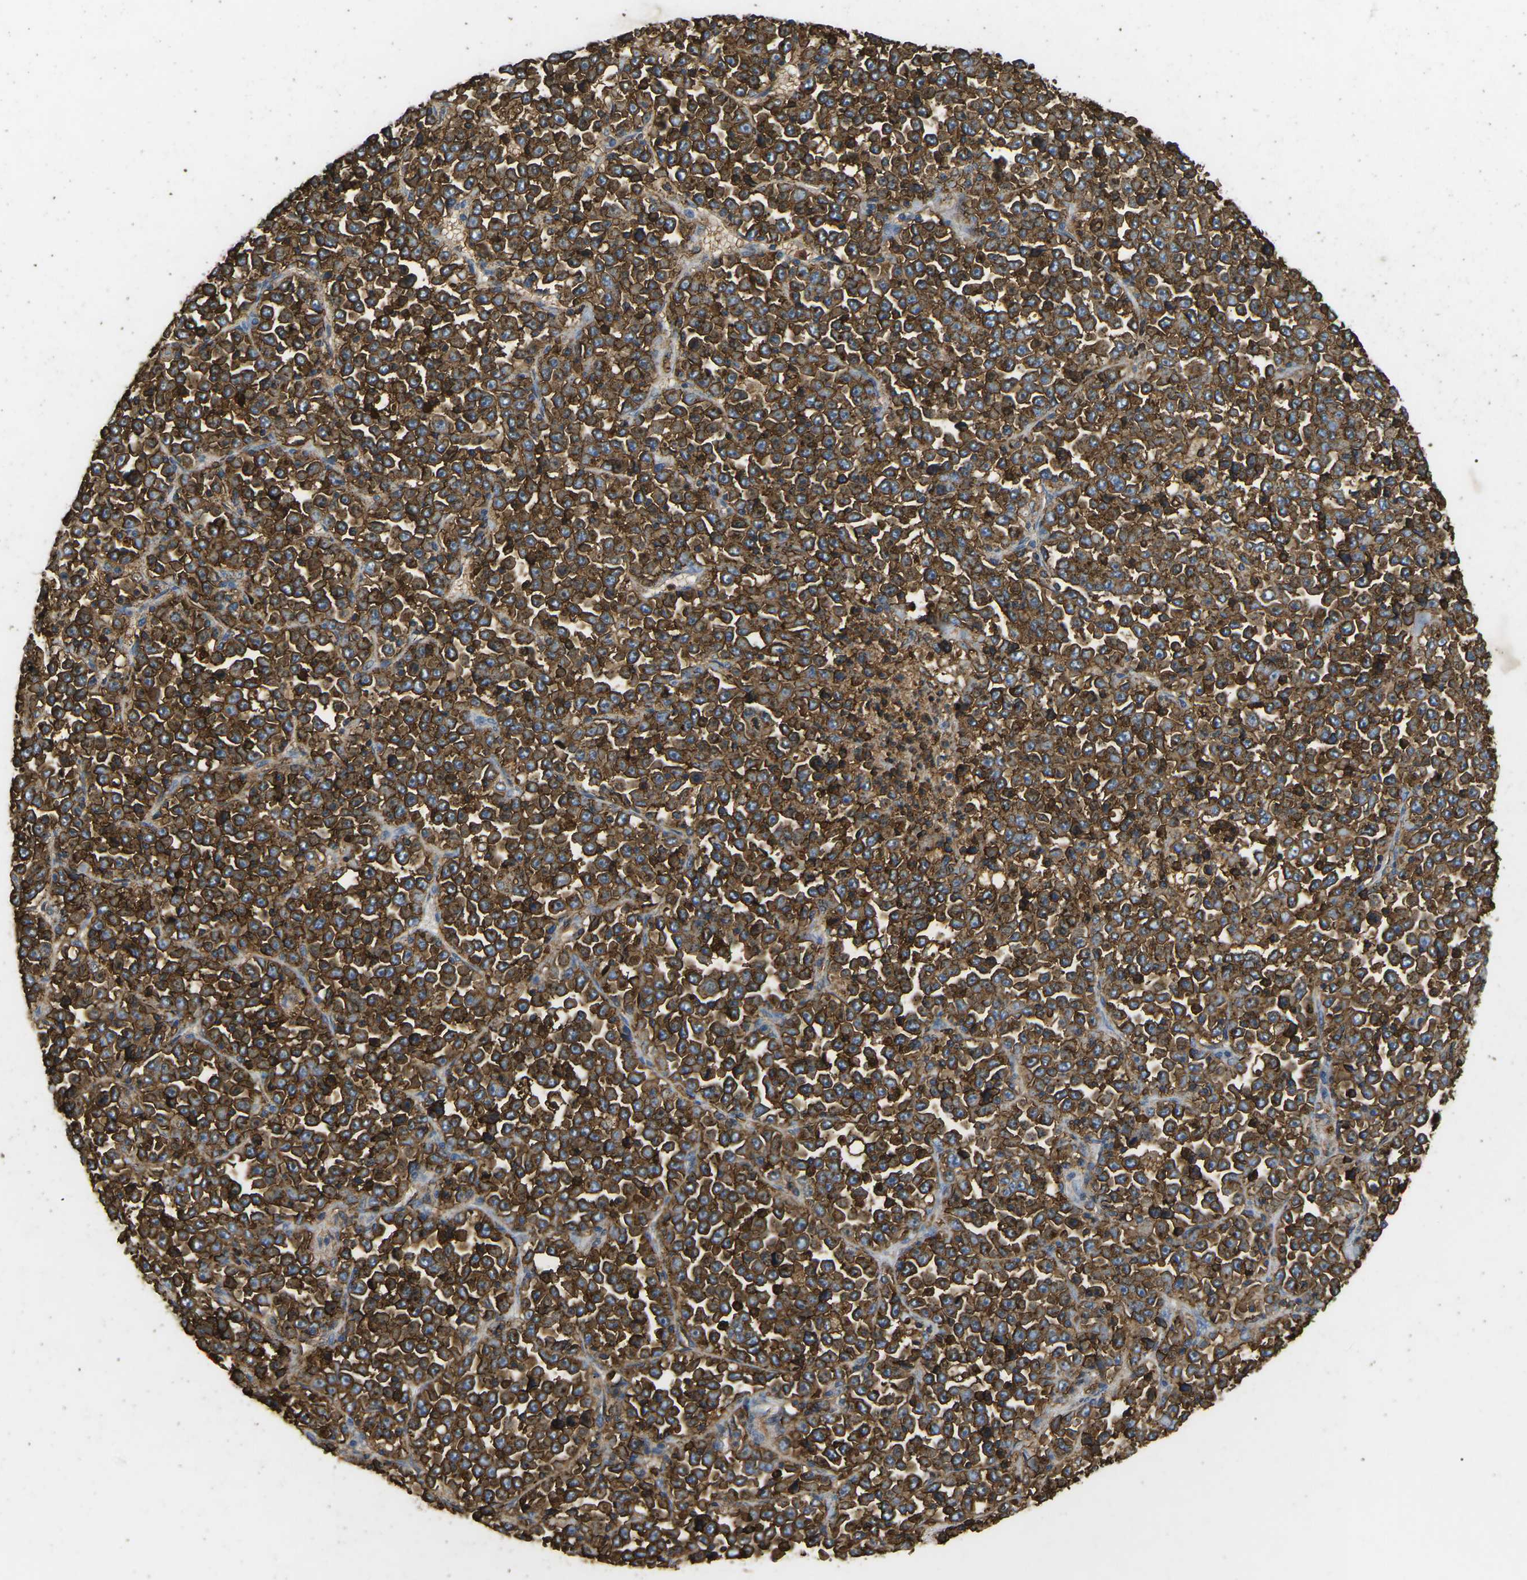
{"staining": {"intensity": "strong", "quantity": ">75%", "location": "cytoplasmic/membranous"}, "tissue": "stomach cancer", "cell_type": "Tumor cells", "image_type": "cancer", "snomed": [{"axis": "morphology", "description": "Normal tissue, NOS"}, {"axis": "morphology", "description": "Adenocarcinoma, NOS"}, {"axis": "topography", "description": "Stomach, upper"}, {"axis": "topography", "description": "Stomach"}], "caption": "Stomach adenocarcinoma stained with DAB immunohistochemistry (IHC) displays high levels of strong cytoplasmic/membranous positivity in about >75% of tumor cells.", "gene": "ADM", "patient": {"sex": "male", "age": 59}}